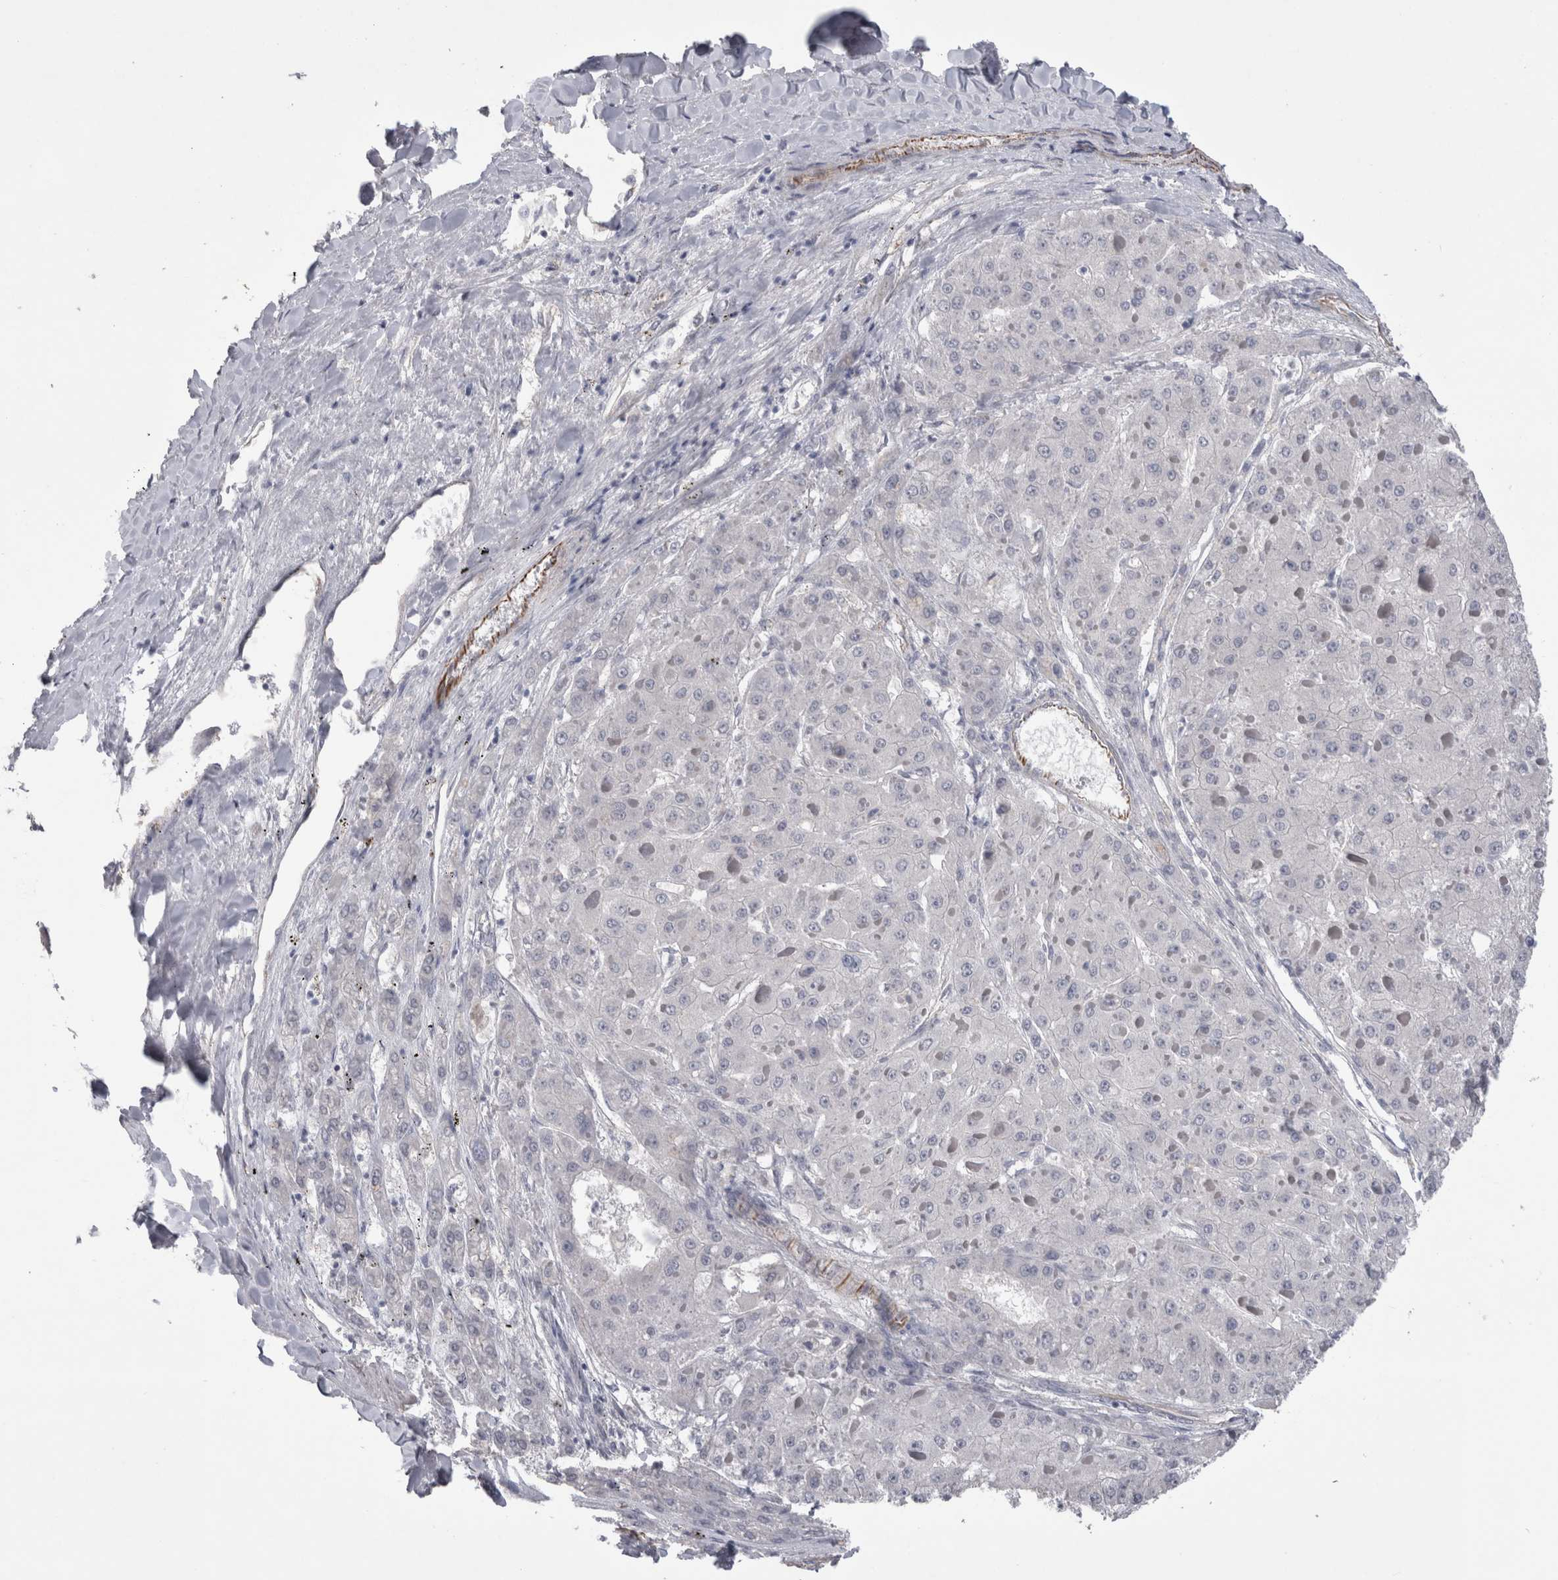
{"staining": {"intensity": "negative", "quantity": "none", "location": "none"}, "tissue": "liver cancer", "cell_type": "Tumor cells", "image_type": "cancer", "snomed": [{"axis": "morphology", "description": "Carcinoma, Hepatocellular, NOS"}, {"axis": "topography", "description": "Liver"}], "caption": "This is an immunohistochemistry histopathology image of human liver hepatocellular carcinoma. There is no positivity in tumor cells.", "gene": "ACOT7", "patient": {"sex": "female", "age": 73}}